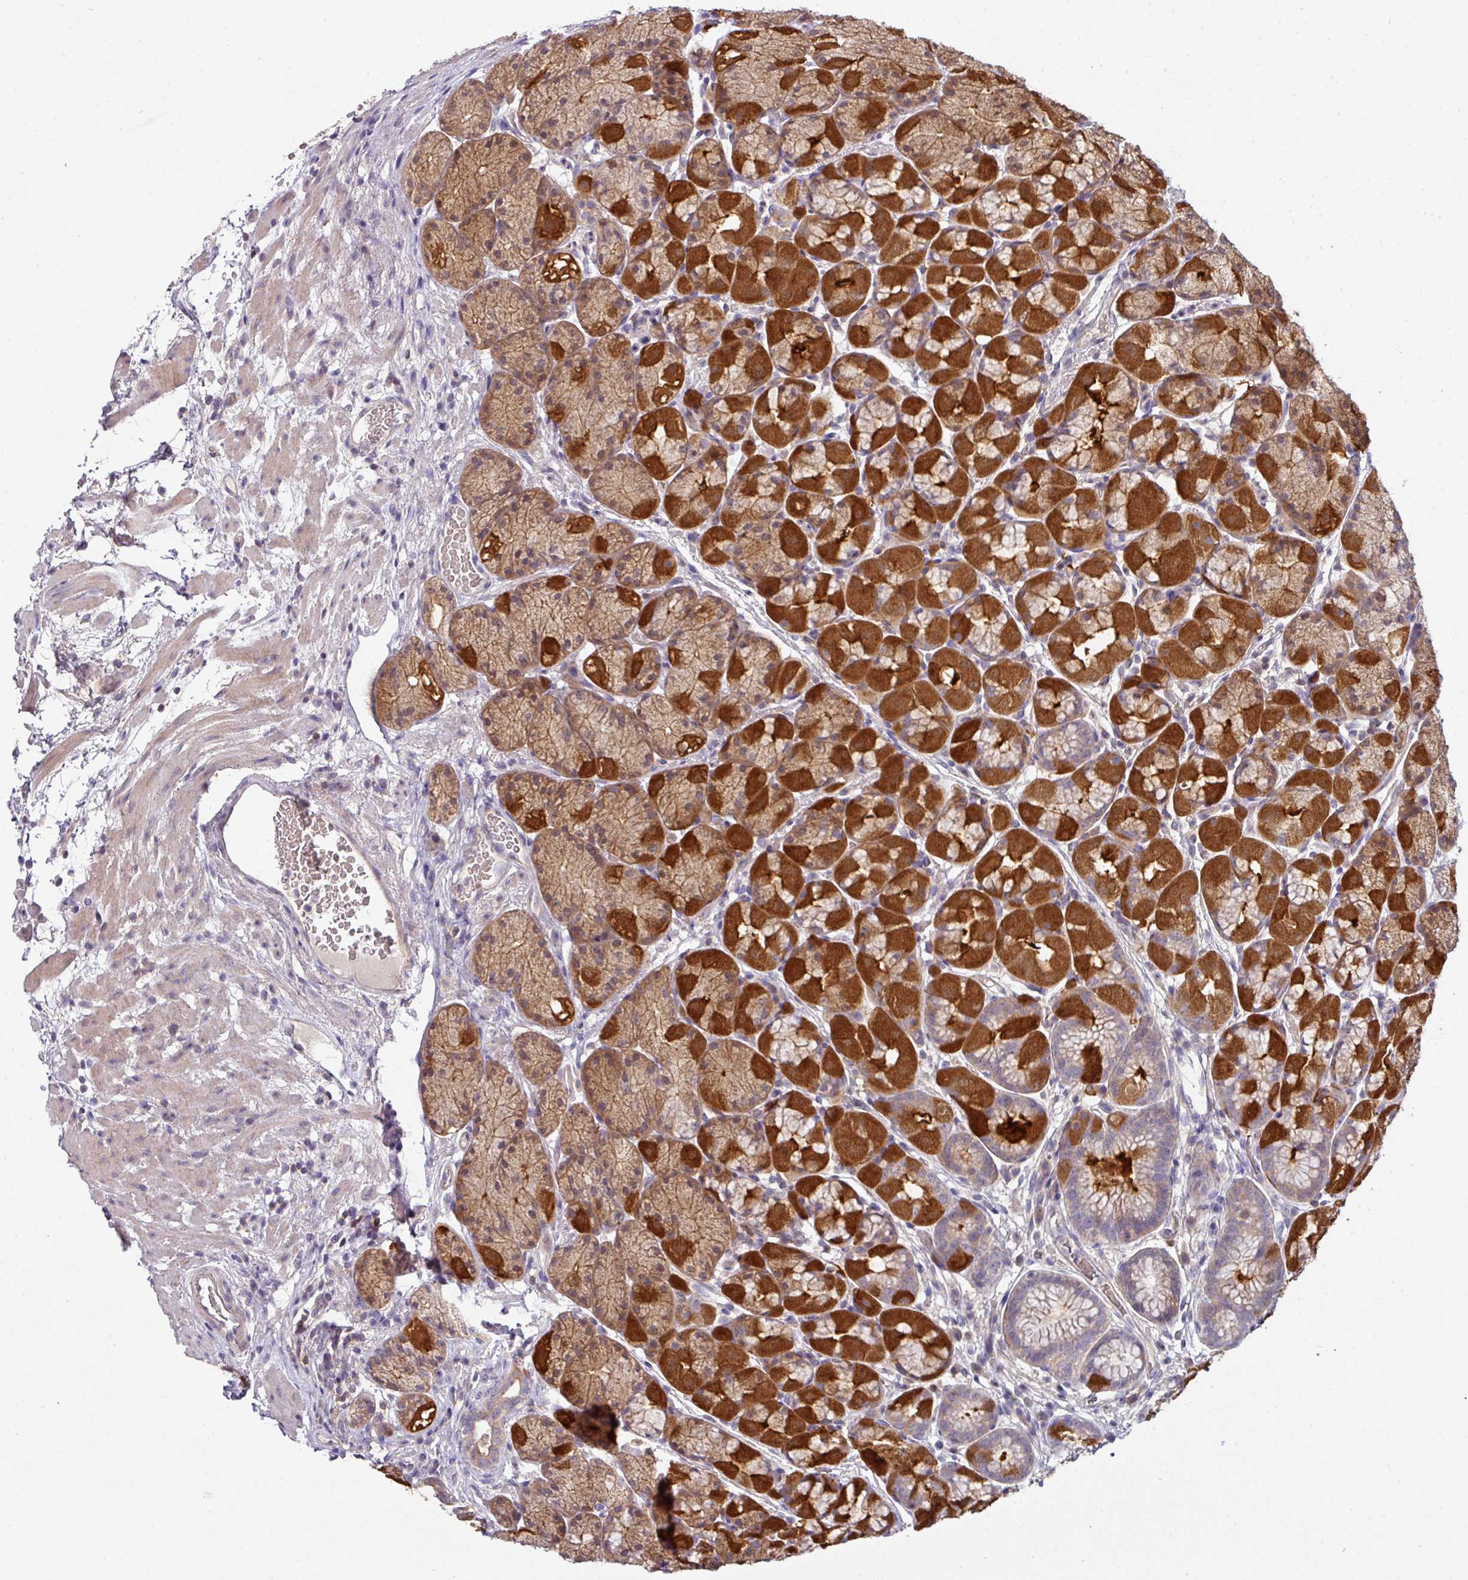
{"staining": {"intensity": "strong", "quantity": ">75%", "location": "cytoplasmic/membranous"}, "tissue": "stomach", "cell_type": "Glandular cells", "image_type": "normal", "snomed": [{"axis": "morphology", "description": "Normal tissue, NOS"}, {"axis": "topography", "description": "Stomach"}], "caption": "Glandular cells exhibit high levels of strong cytoplasmic/membranous positivity in about >75% of cells in benign human stomach.", "gene": "SLAMF6", "patient": {"sex": "male", "age": 63}}